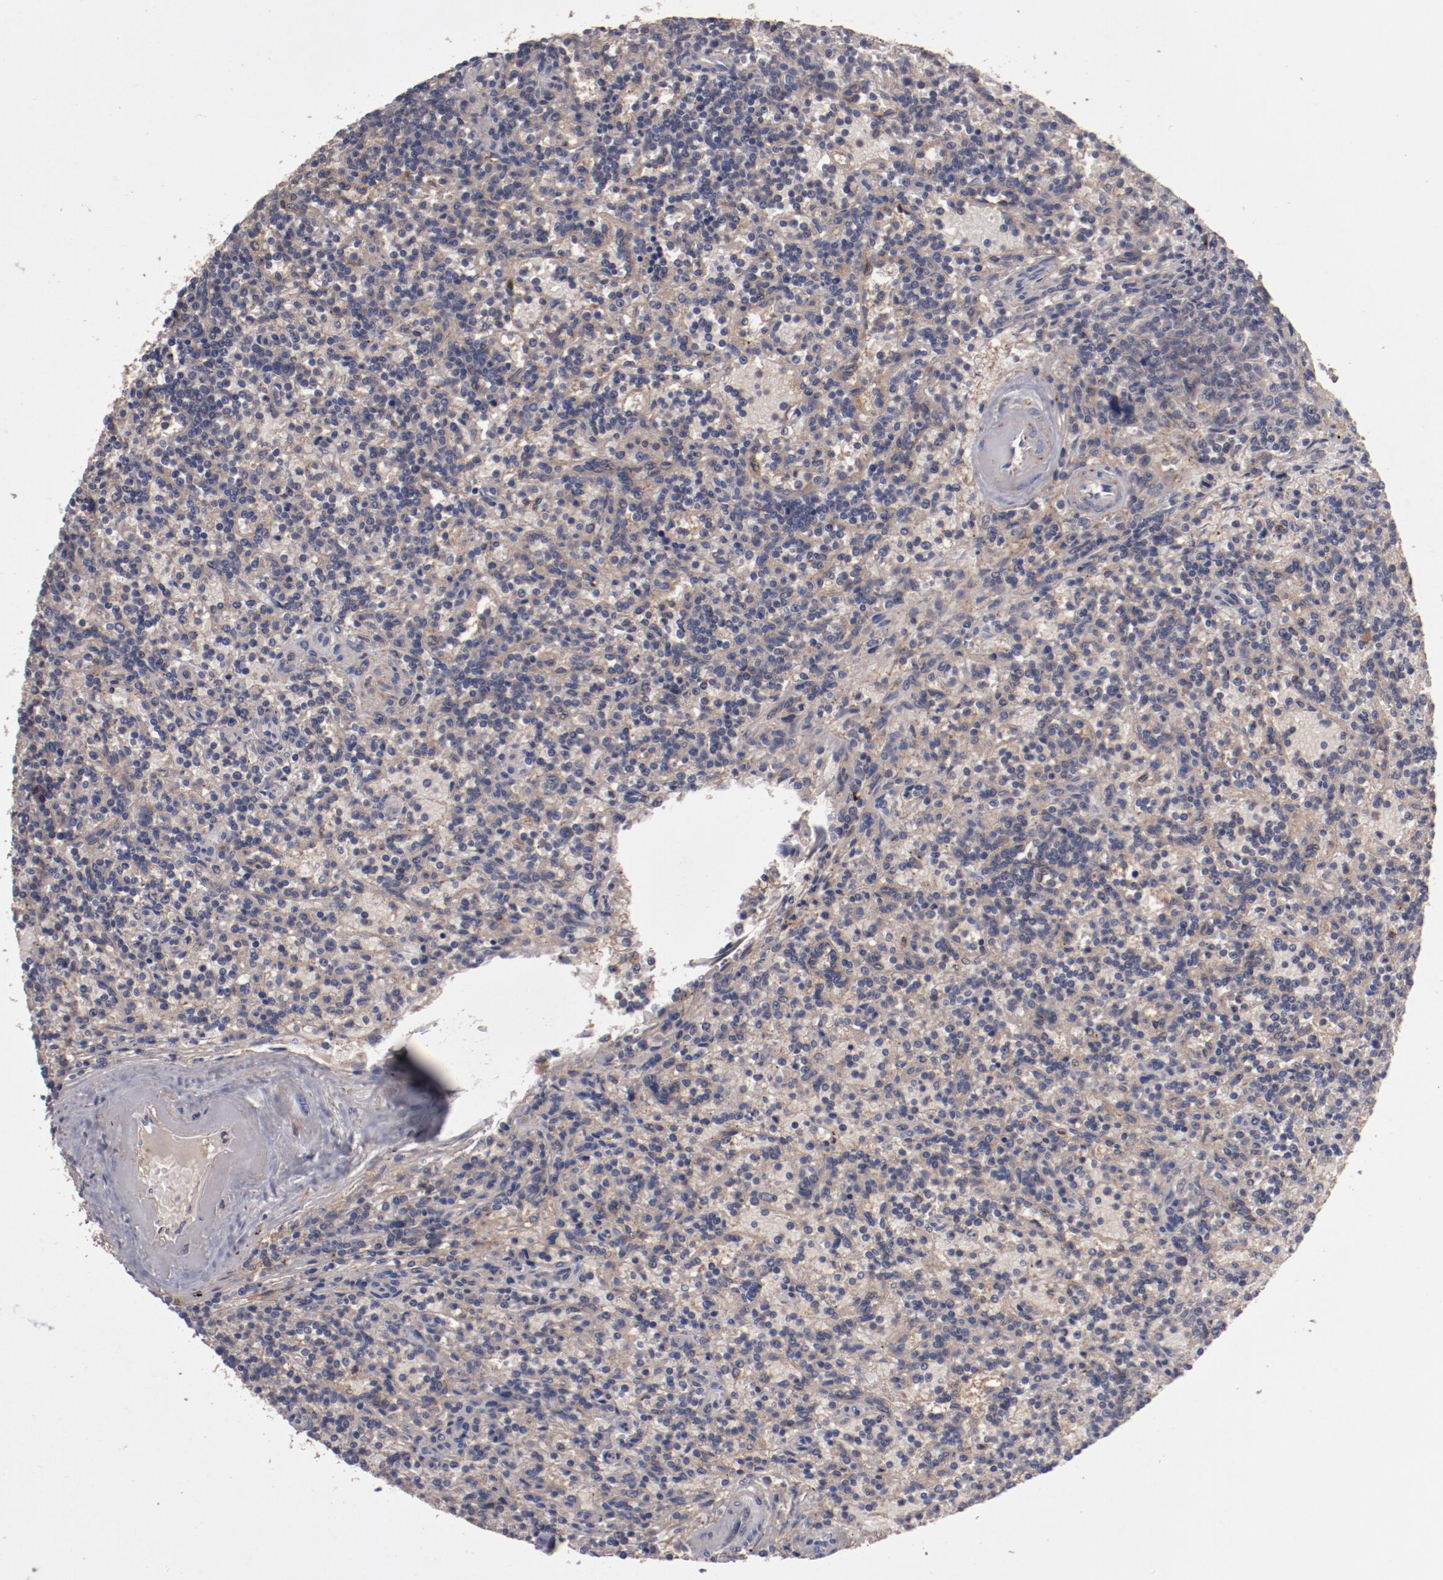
{"staining": {"intensity": "weak", "quantity": ">75%", "location": "cytoplasmic/membranous"}, "tissue": "lymphoma", "cell_type": "Tumor cells", "image_type": "cancer", "snomed": [{"axis": "morphology", "description": "Malignant lymphoma, non-Hodgkin's type, Low grade"}, {"axis": "topography", "description": "Spleen"}], "caption": "Lymphoma was stained to show a protein in brown. There is low levels of weak cytoplasmic/membranous expression in about >75% of tumor cells.", "gene": "LRRC75B", "patient": {"sex": "male", "age": 73}}